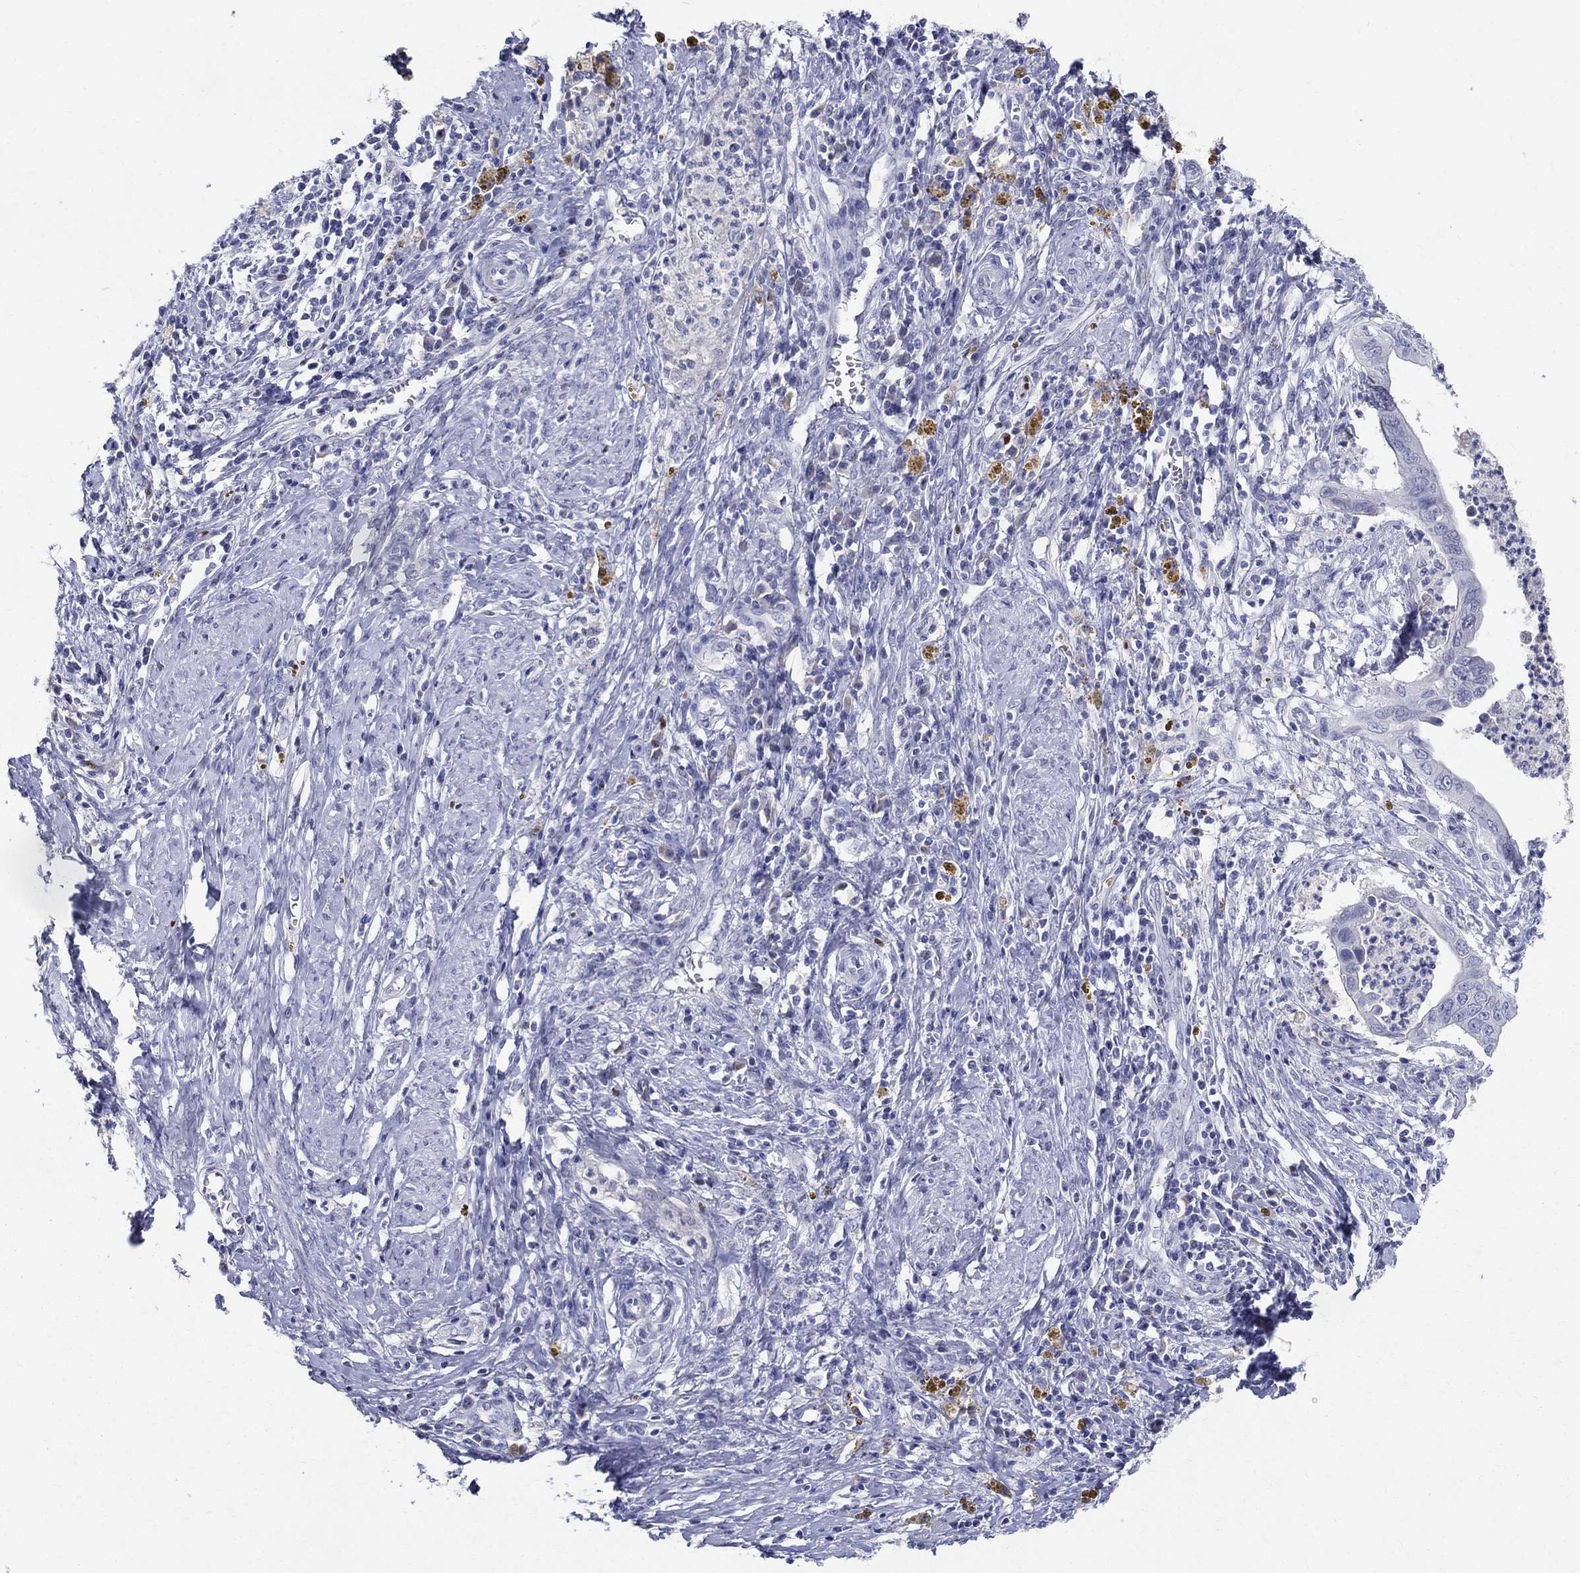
{"staining": {"intensity": "moderate", "quantity": "<25%", "location": "nuclear"}, "tissue": "cervical cancer", "cell_type": "Tumor cells", "image_type": "cancer", "snomed": [{"axis": "morphology", "description": "Adenocarcinoma, NOS"}, {"axis": "topography", "description": "Cervix"}], "caption": "This is an image of IHC staining of cervical cancer, which shows moderate expression in the nuclear of tumor cells.", "gene": "SOX2", "patient": {"sex": "female", "age": 42}}